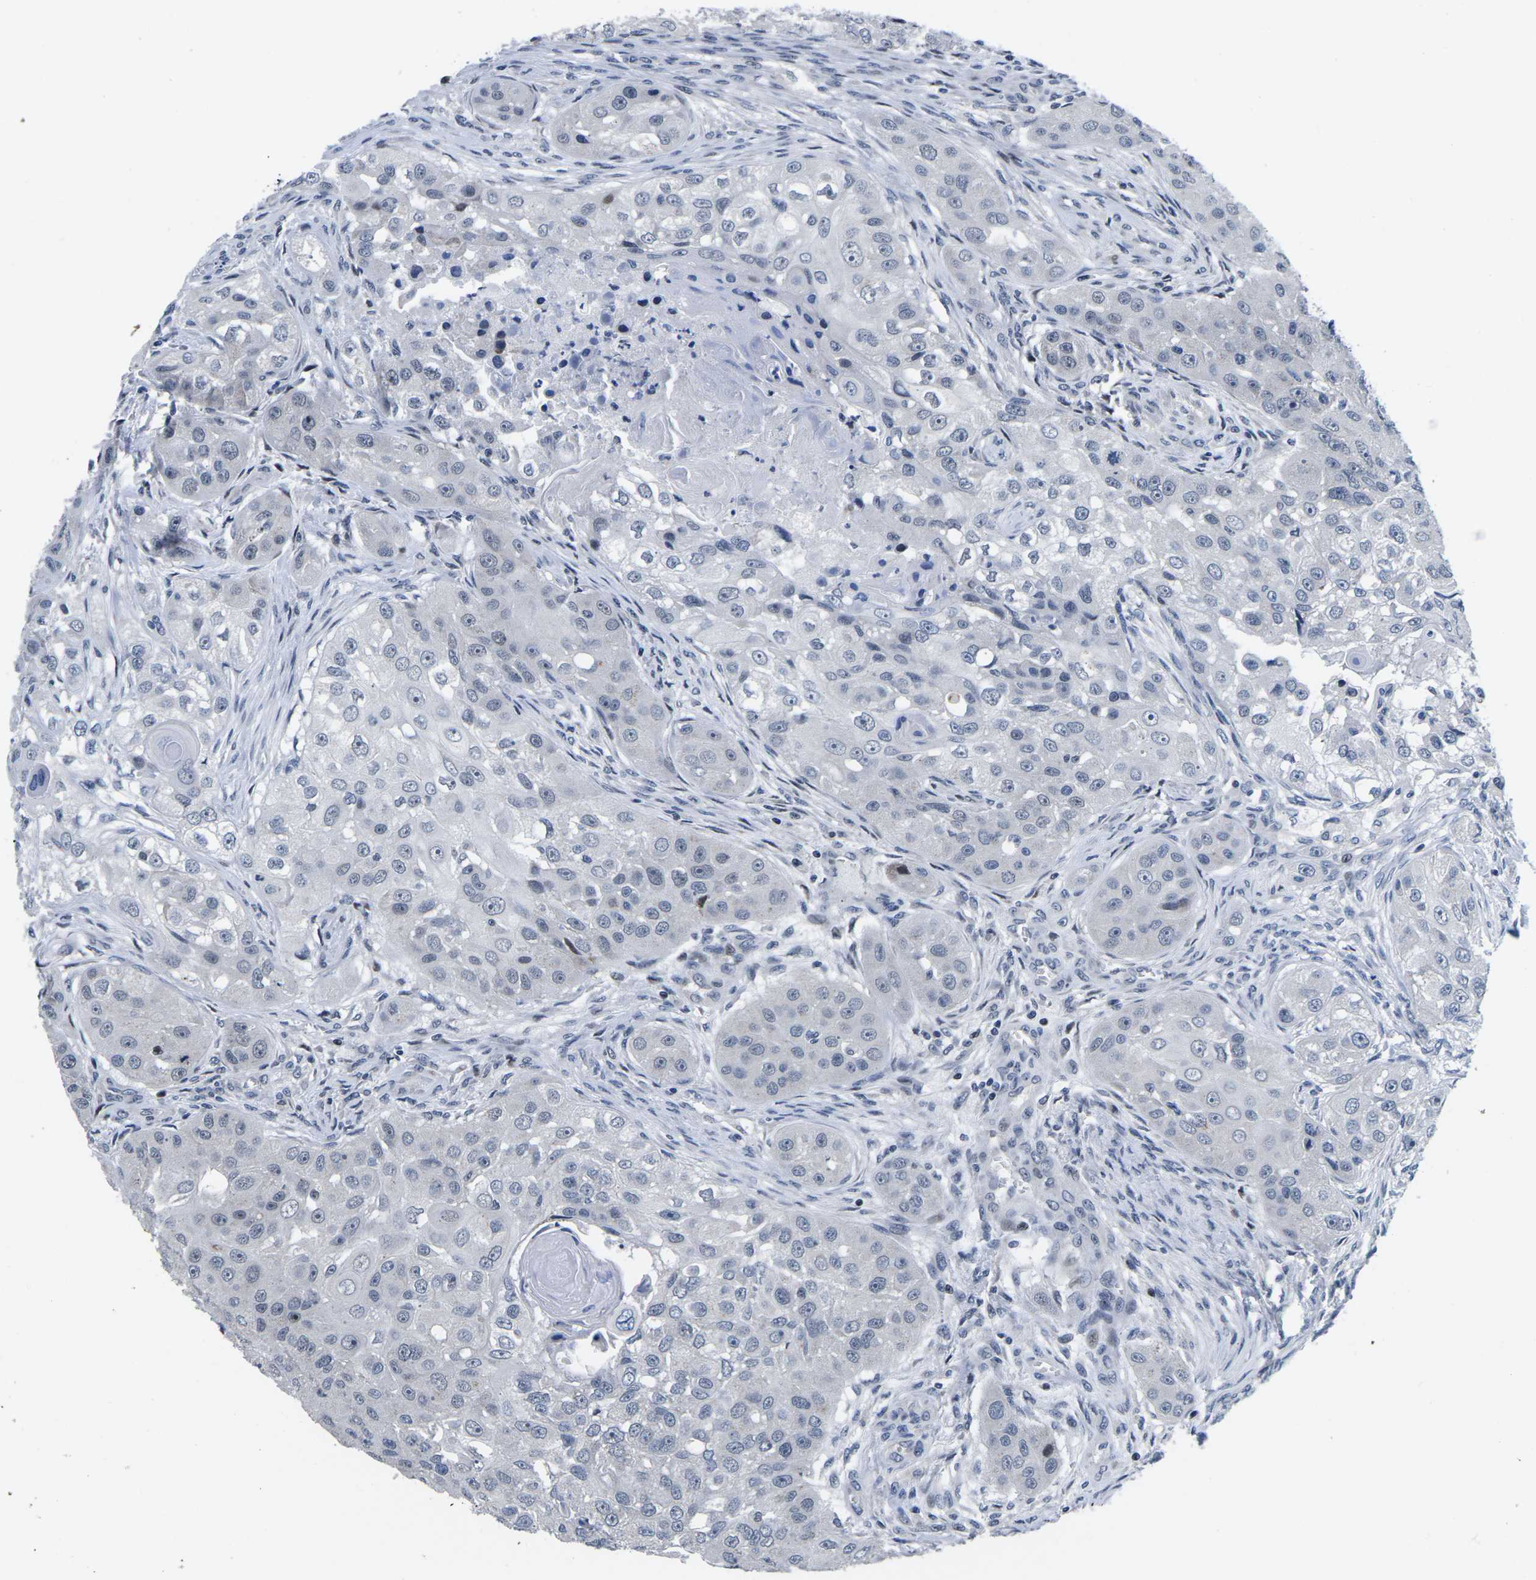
{"staining": {"intensity": "negative", "quantity": "none", "location": "none"}, "tissue": "head and neck cancer", "cell_type": "Tumor cells", "image_type": "cancer", "snomed": [{"axis": "morphology", "description": "Normal tissue, NOS"}, {"axis": "morphology", "description": "Squamous cell carcinoma, NOS"}, {"axis": "topography", "description": "Skeletal muscle"}, {"axis": "topography", "description": "Head-Neck"}], "caption": "DAB (3,3'-diaminobenzidine) immunohistochemical staining of human squamous cell carcinoma (head and neck) shows no significant expression in tumor cells.", "gene": "CDC73", "patient": {"sex": "male", "age": 51}}